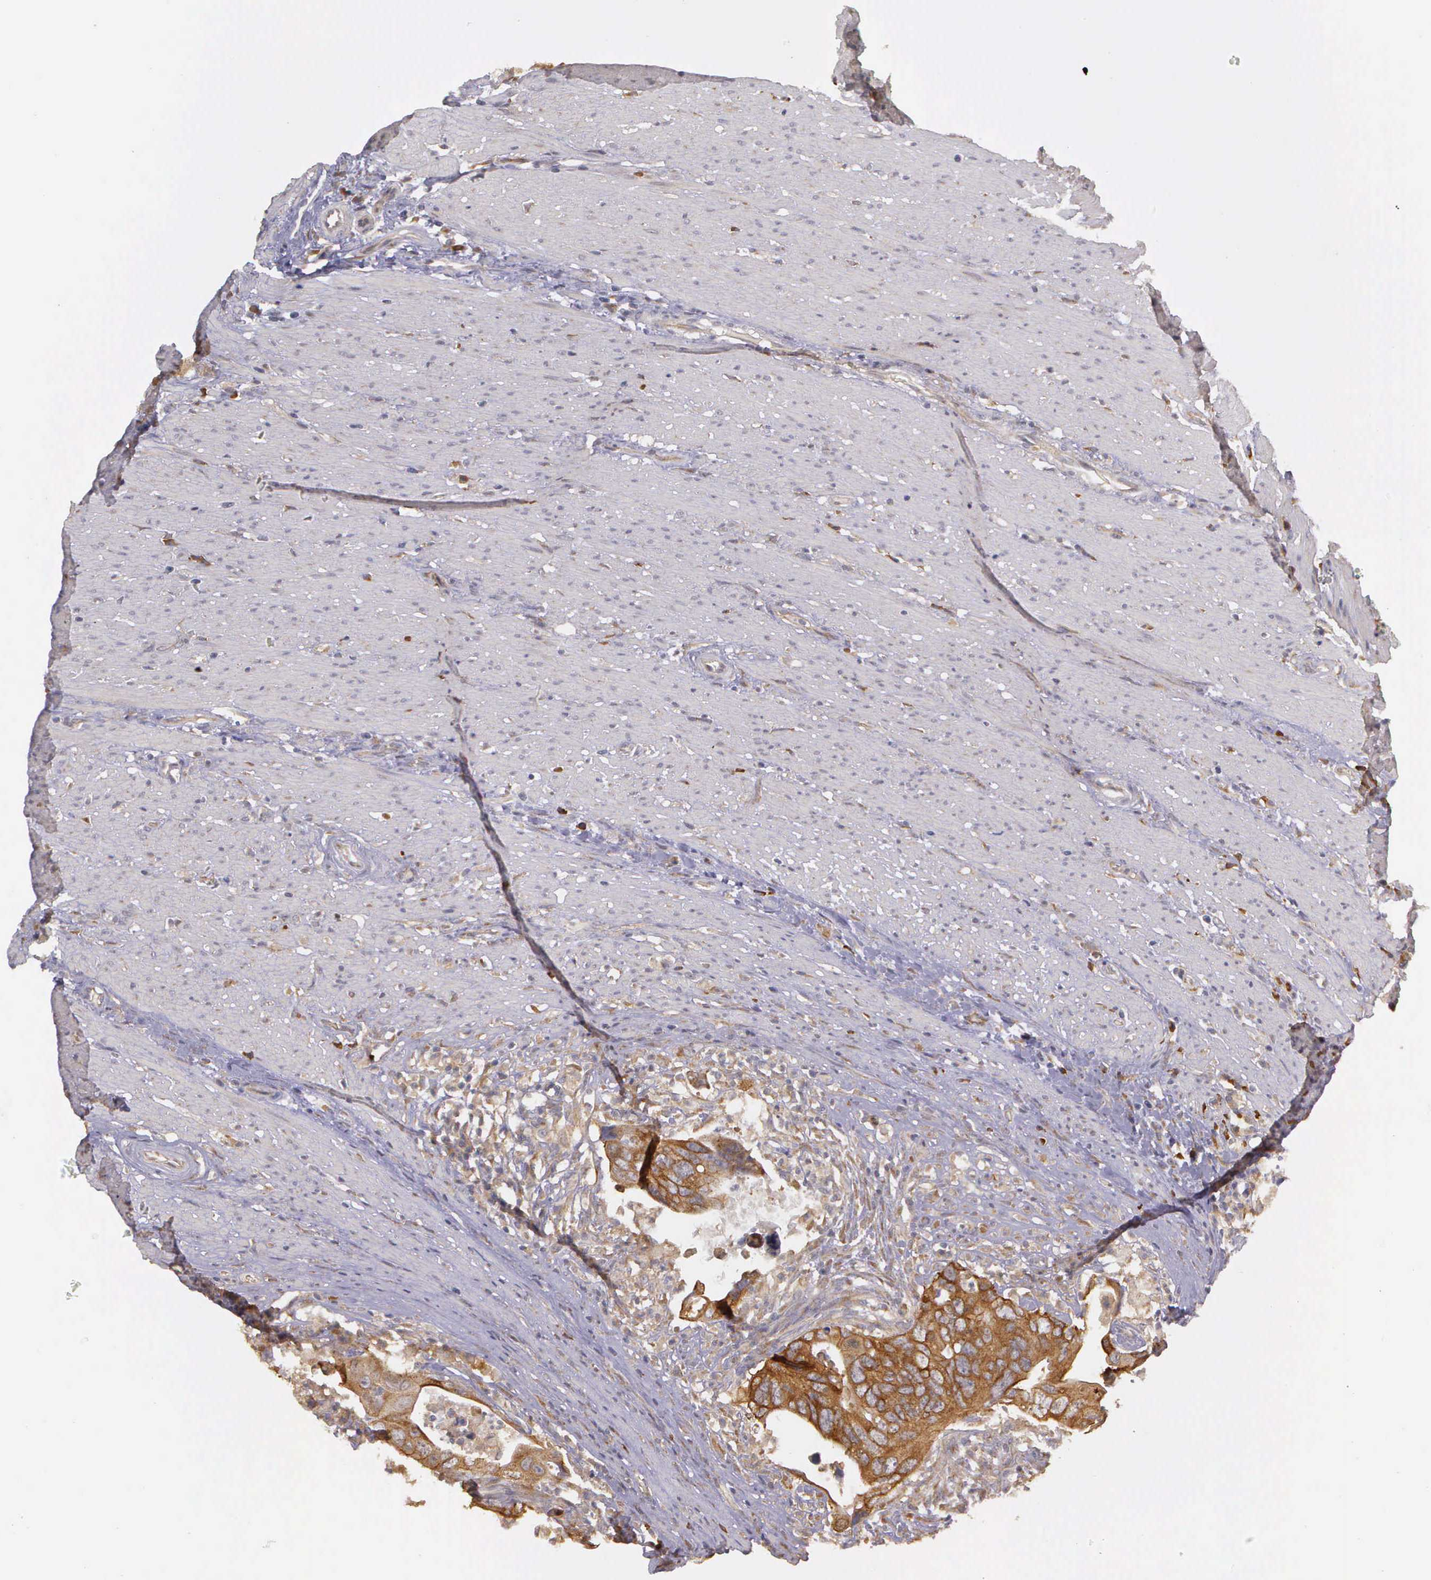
{"staining": {"intensity": "strong", "quantity": ">75%", "location": "cytoplasmic/membranous"}, "tissue": "colorectal cancer", "cell_type": "Tumor cells", "image_type": "cancer", "snomed": [{"axis": "morphology", "description": "Adenocarcinoma, NOS"}, {"axis": "topography", "description": "Rectum"}], "caption": "Adenocarcinoma (colorectal) stained with immunohistochemistry displays strong cytoplasmic/membranous positivity in approximately >75% of tumor cells.", "gene": "EIF5", "patient": {"sex": "male", "age": 53}}